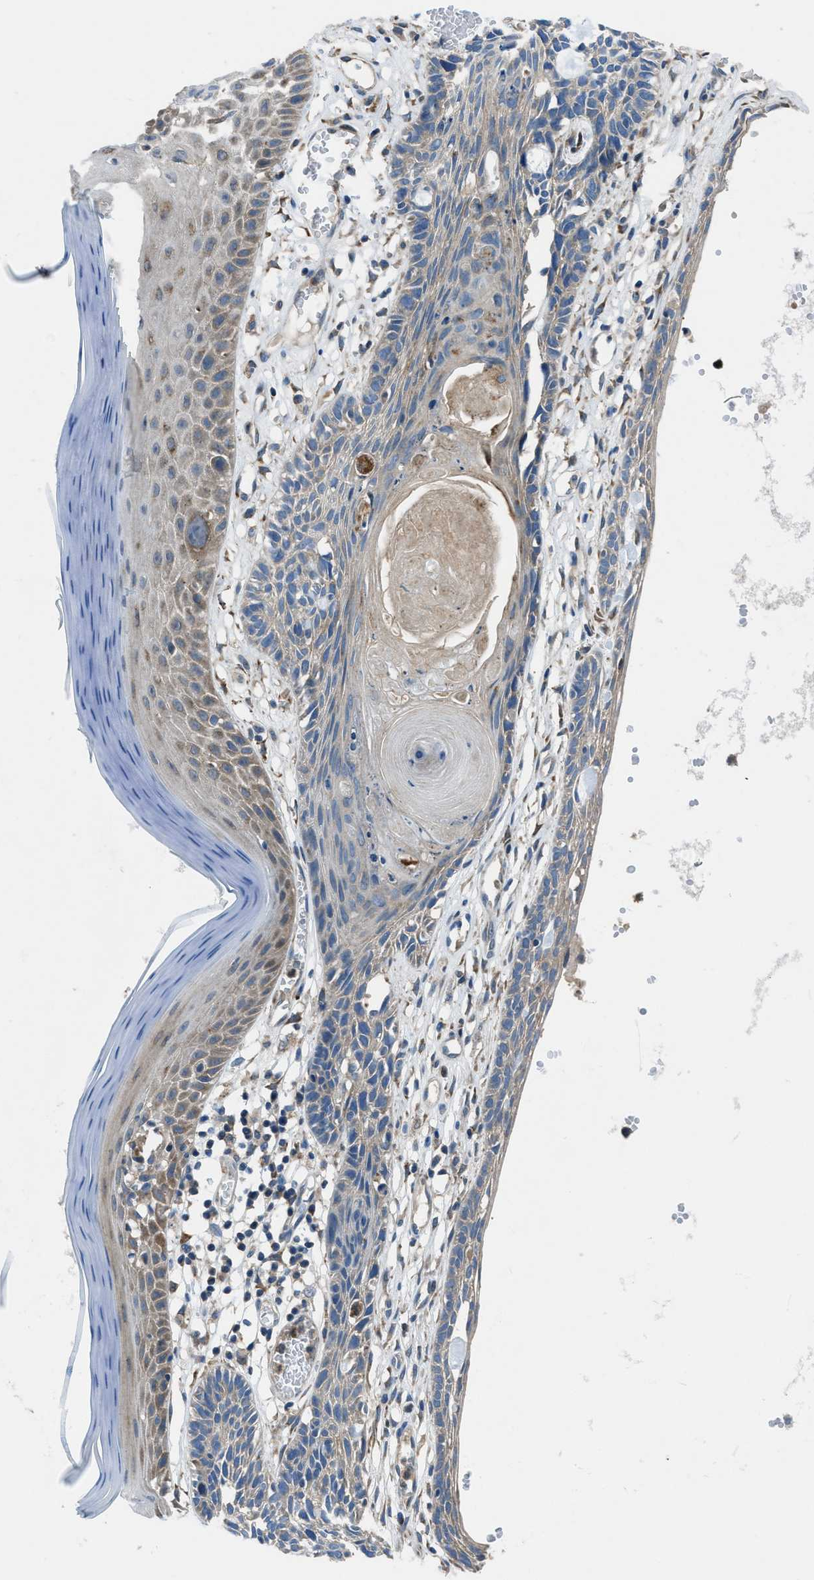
{"staining": {"intensity": "weak", "quantity": "<25%", "location": "cytoplasmic/membranous"}, "tissue": "skin cancer", "cell_type": "Tumor cells", "image_type": "cancer", "snomed": [{"axis": "morphology", "description": "Basal cell carcinoma"}, {"axis": "topography", "description": "Skin"}], "caption": "This is an immunohistochemistry photomicrograph of human skin cancer. There is no staining in tumor cells.", "gene": "MAP3K20", "patient": {"sex": "male", "age": 67}}